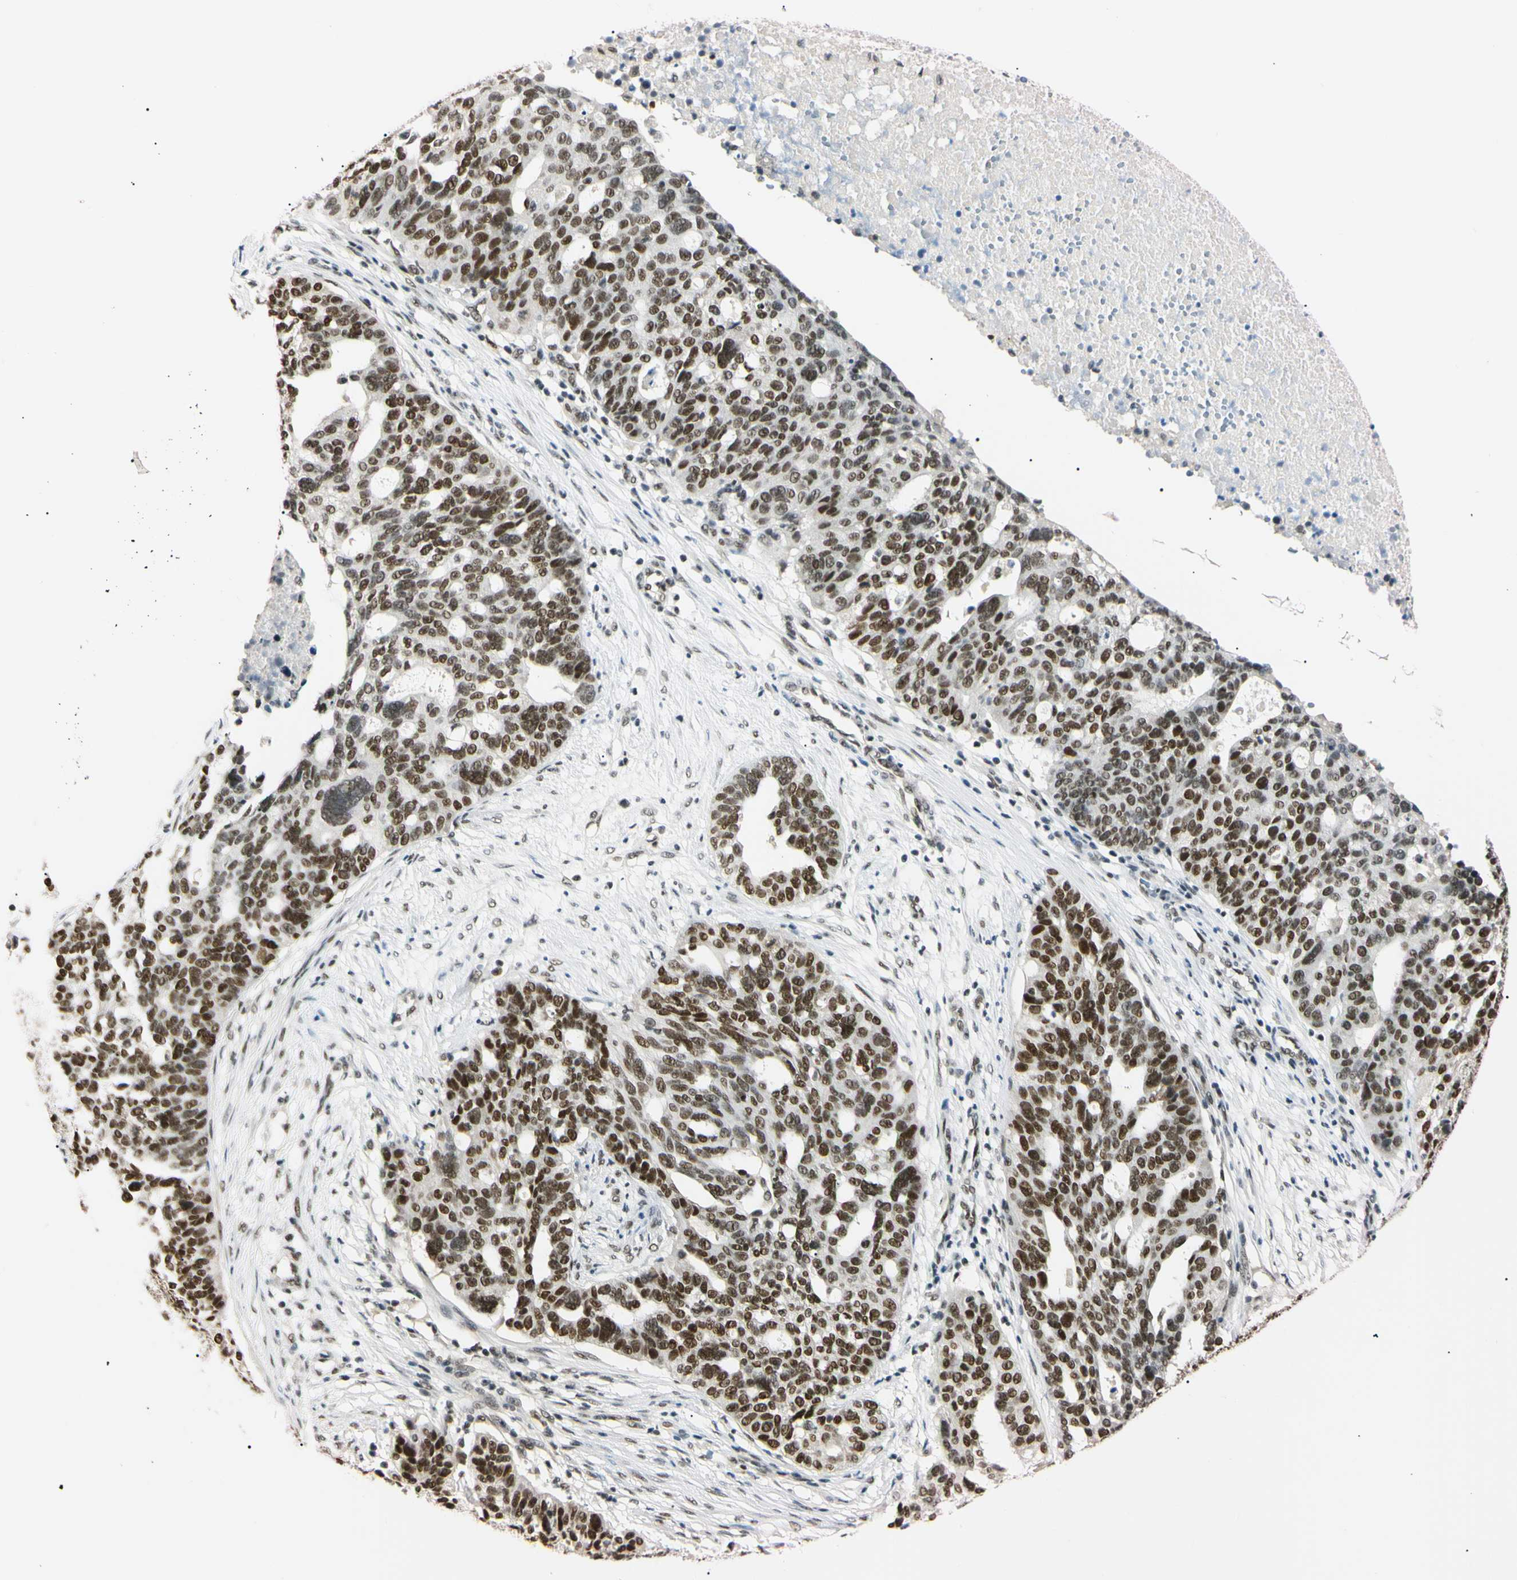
{"staining": {"intensity": "strong", "quantity": ">75%", "location": "nuclear"}, "tissue": "ovarian cancer", "cell_type": "Tumor cells", "image_type": "cancer", "snomed": [{"axis": "morphology", "description": "Cystadenocarcinoma, serous, NOS"}, {"axis": "topography", "description": "Ovary"}], "caption": "A high-resolution image shows IHC staining of ovarian cancer (serous cystadenocarcinoma), which demonstrates strong nuclear staining in about >75% of tumor cells.", "gene": "ZNF134", "patient": {"sex": "female", "age": 59}}